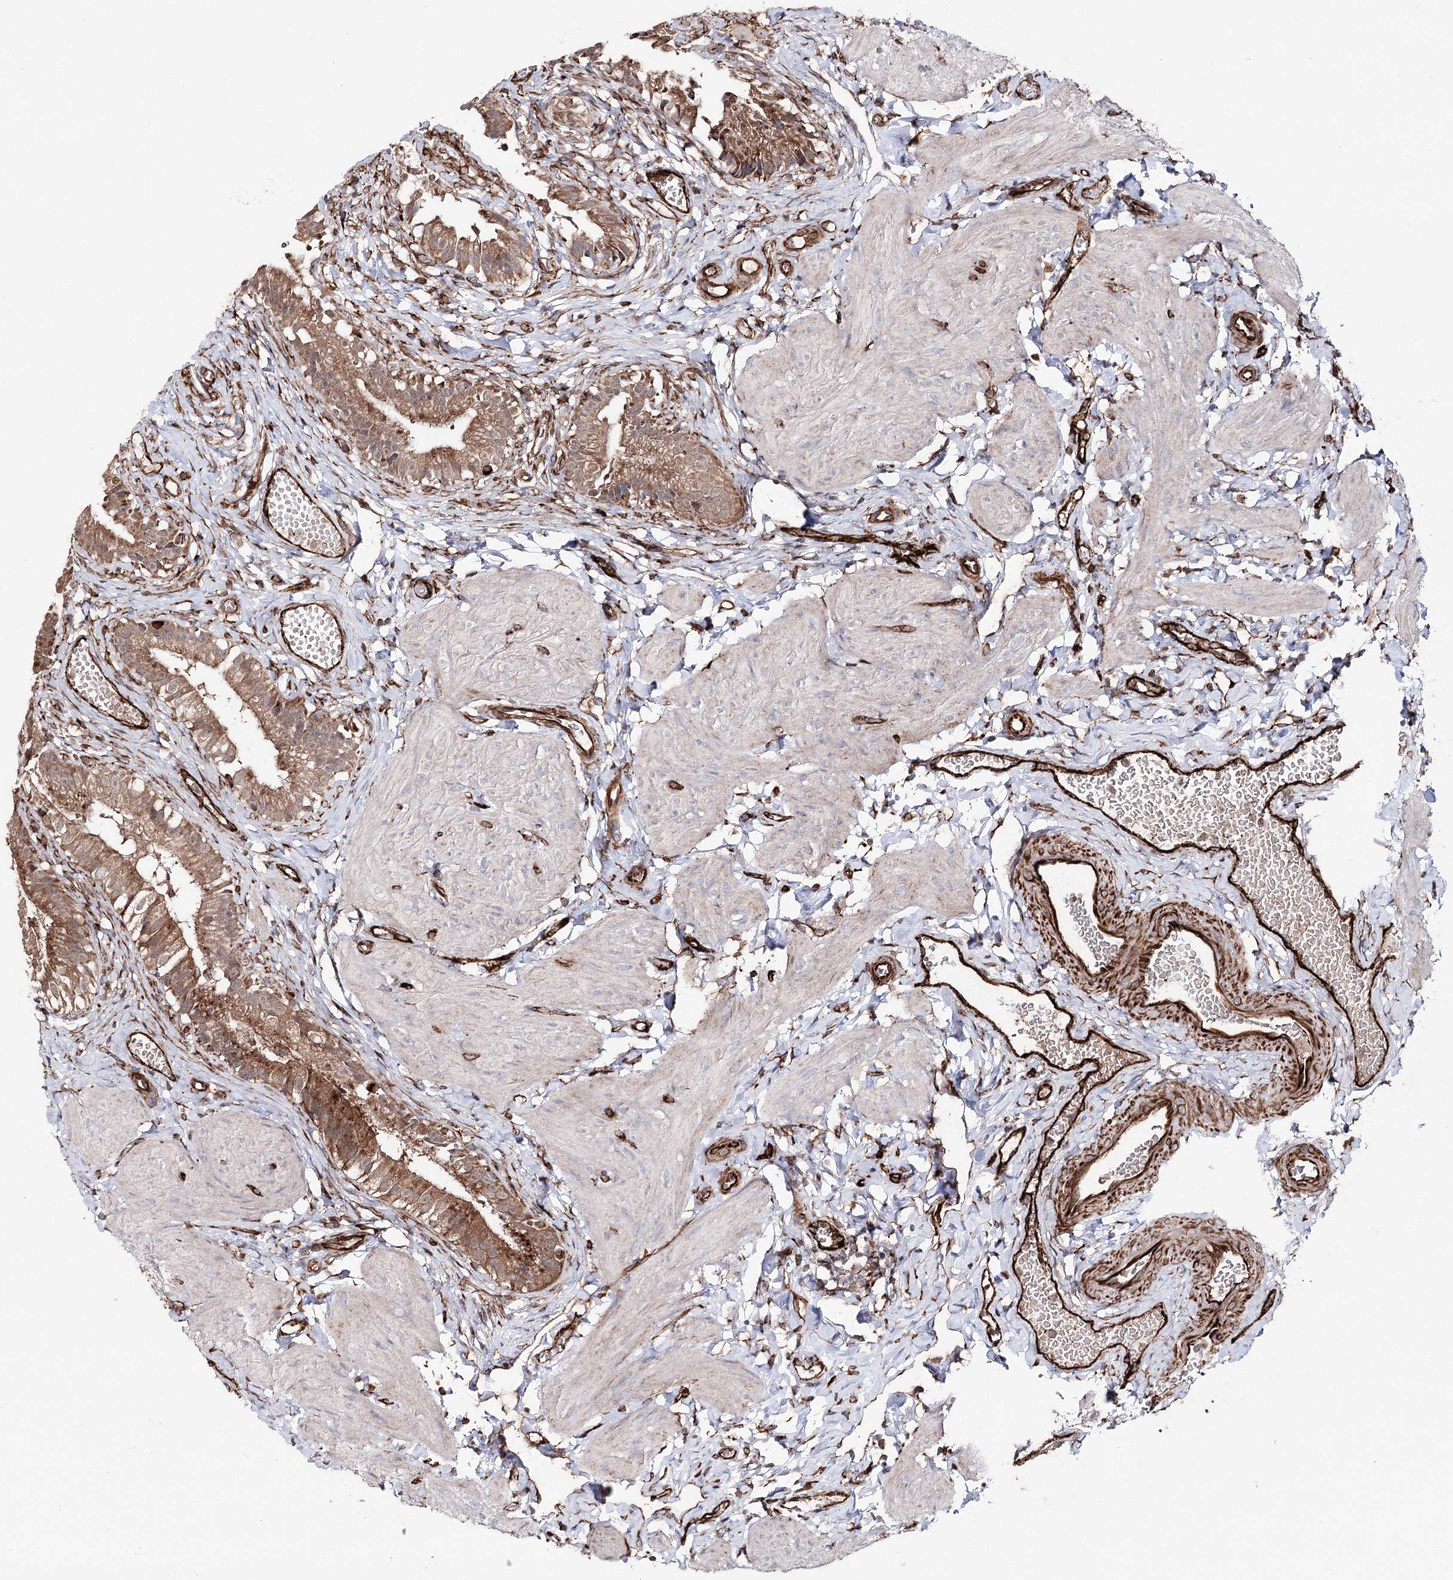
{"staining": {"intensity": "strong", "quantity": ">75%", "location": "cytoplasmic/membranous"}, "tissue": "gallbladder", "cell_type": "Glandular cells", "image_type": "normal", "snomed": [{"axis": "morphology", "description": "Normal tissue, NOS"}, {"axis": "topography", "description": "Gallbladder"}], "caption": "Protein expression by immunohistochemistry (IHC) demonstrates strong cytoplasmic/membranous staining in approximately >75% of glandular cells in benign gallbladder. (Brightfield microscopy of DAB IHC at high magnification).", "gene": "MIB1", "patient": {"sex": "female", "age": 47}}